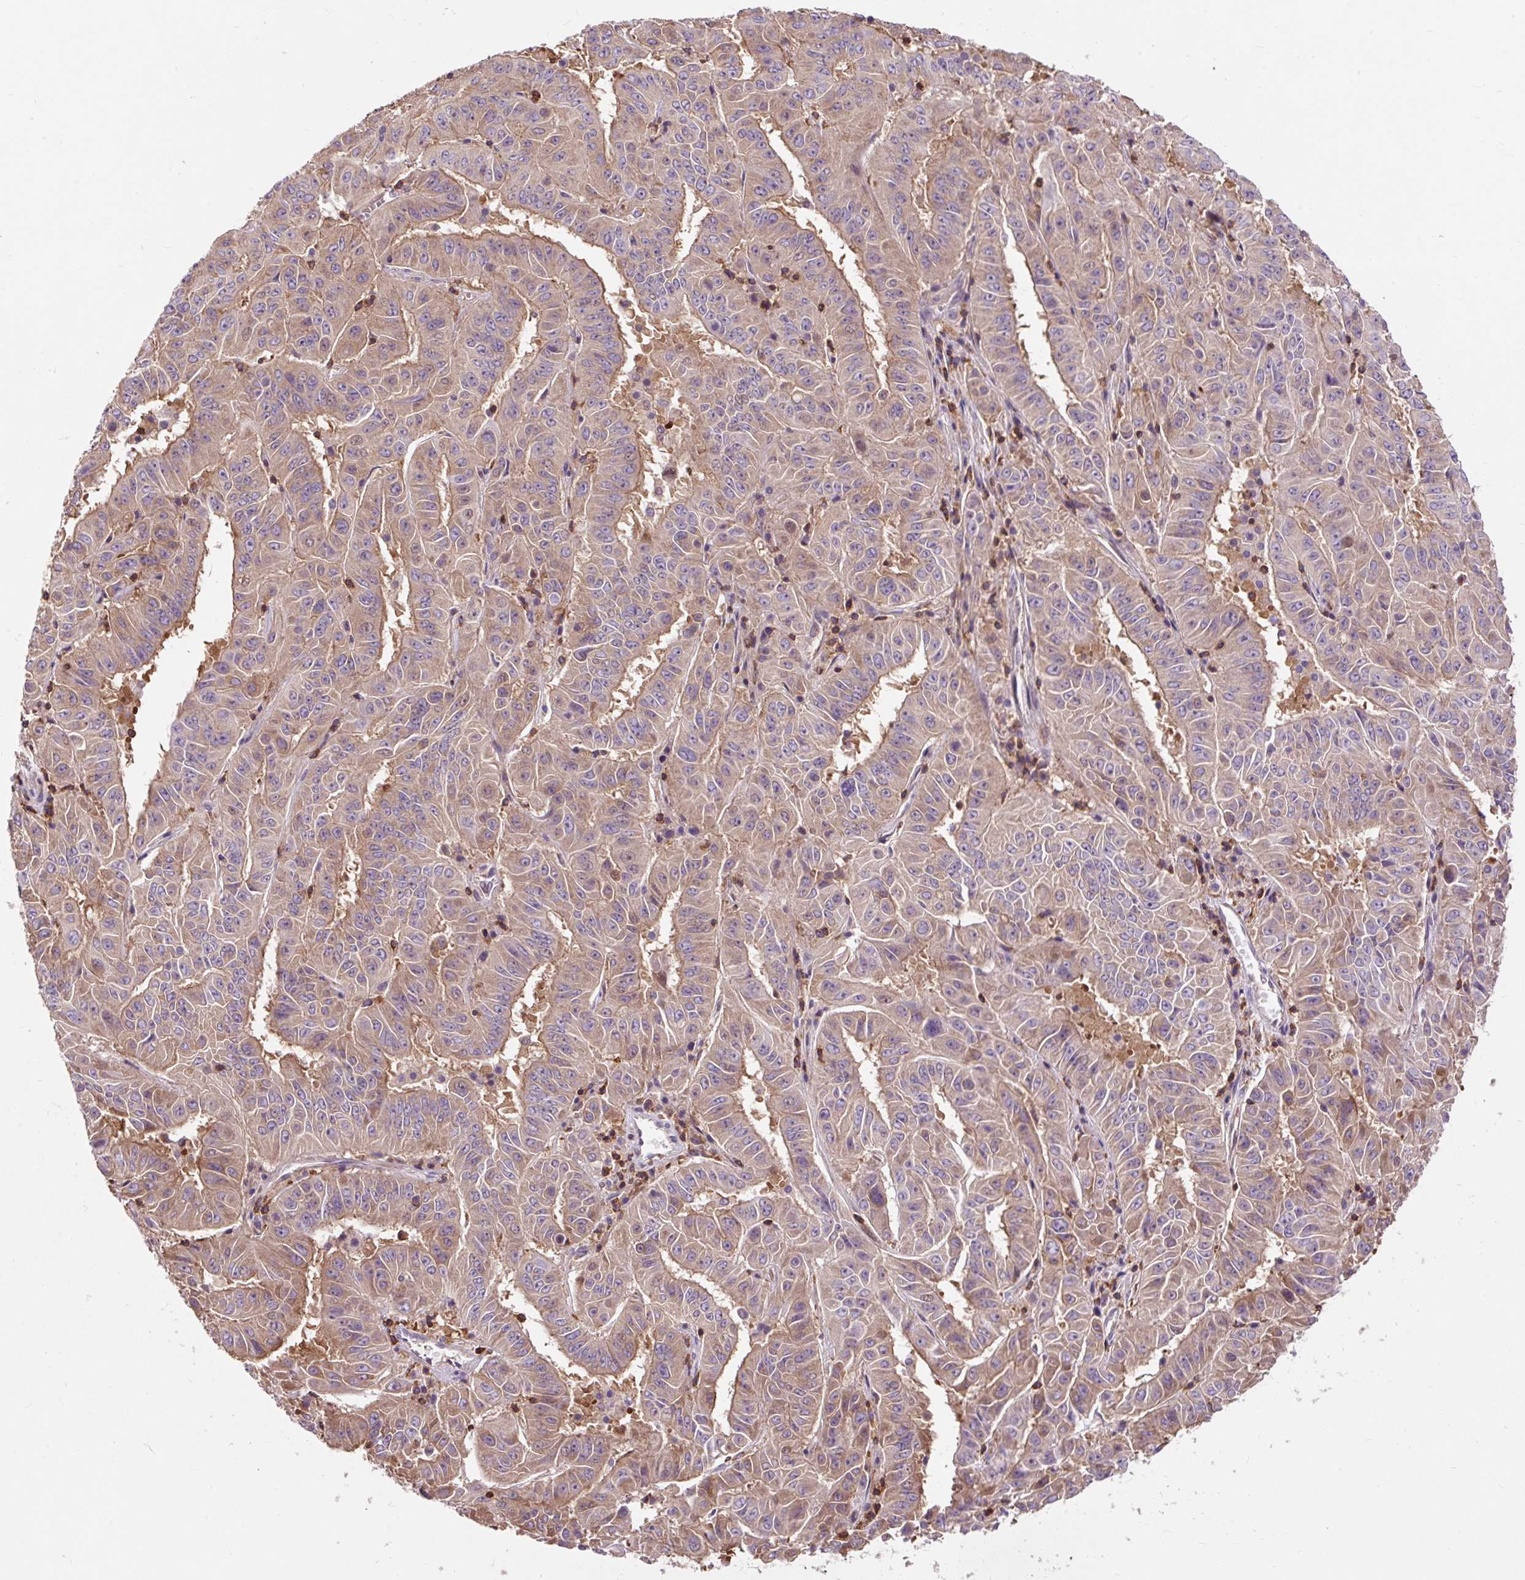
{"staining": {"intensity": "moderate", "quantity": ">75%", "location": "cytoplasmic/membranous"}, "tissue": "pancreatic cancer", "cell_type": "Tumor cells", "image_type": "cancer", "snomed": [{"axis": "morphology", "description": "Adenocarcinoma, NOS"}, {"axis": "topography", "description": "Pancreas"}], "caption": "Pancreatic cancer stained with a brown dye reveals moderate cytoplasmic/membranous positive positivity in about >75% of tumor cells.", "gene": "CISD3", "patient": {"sex": "male", "age": 63}}